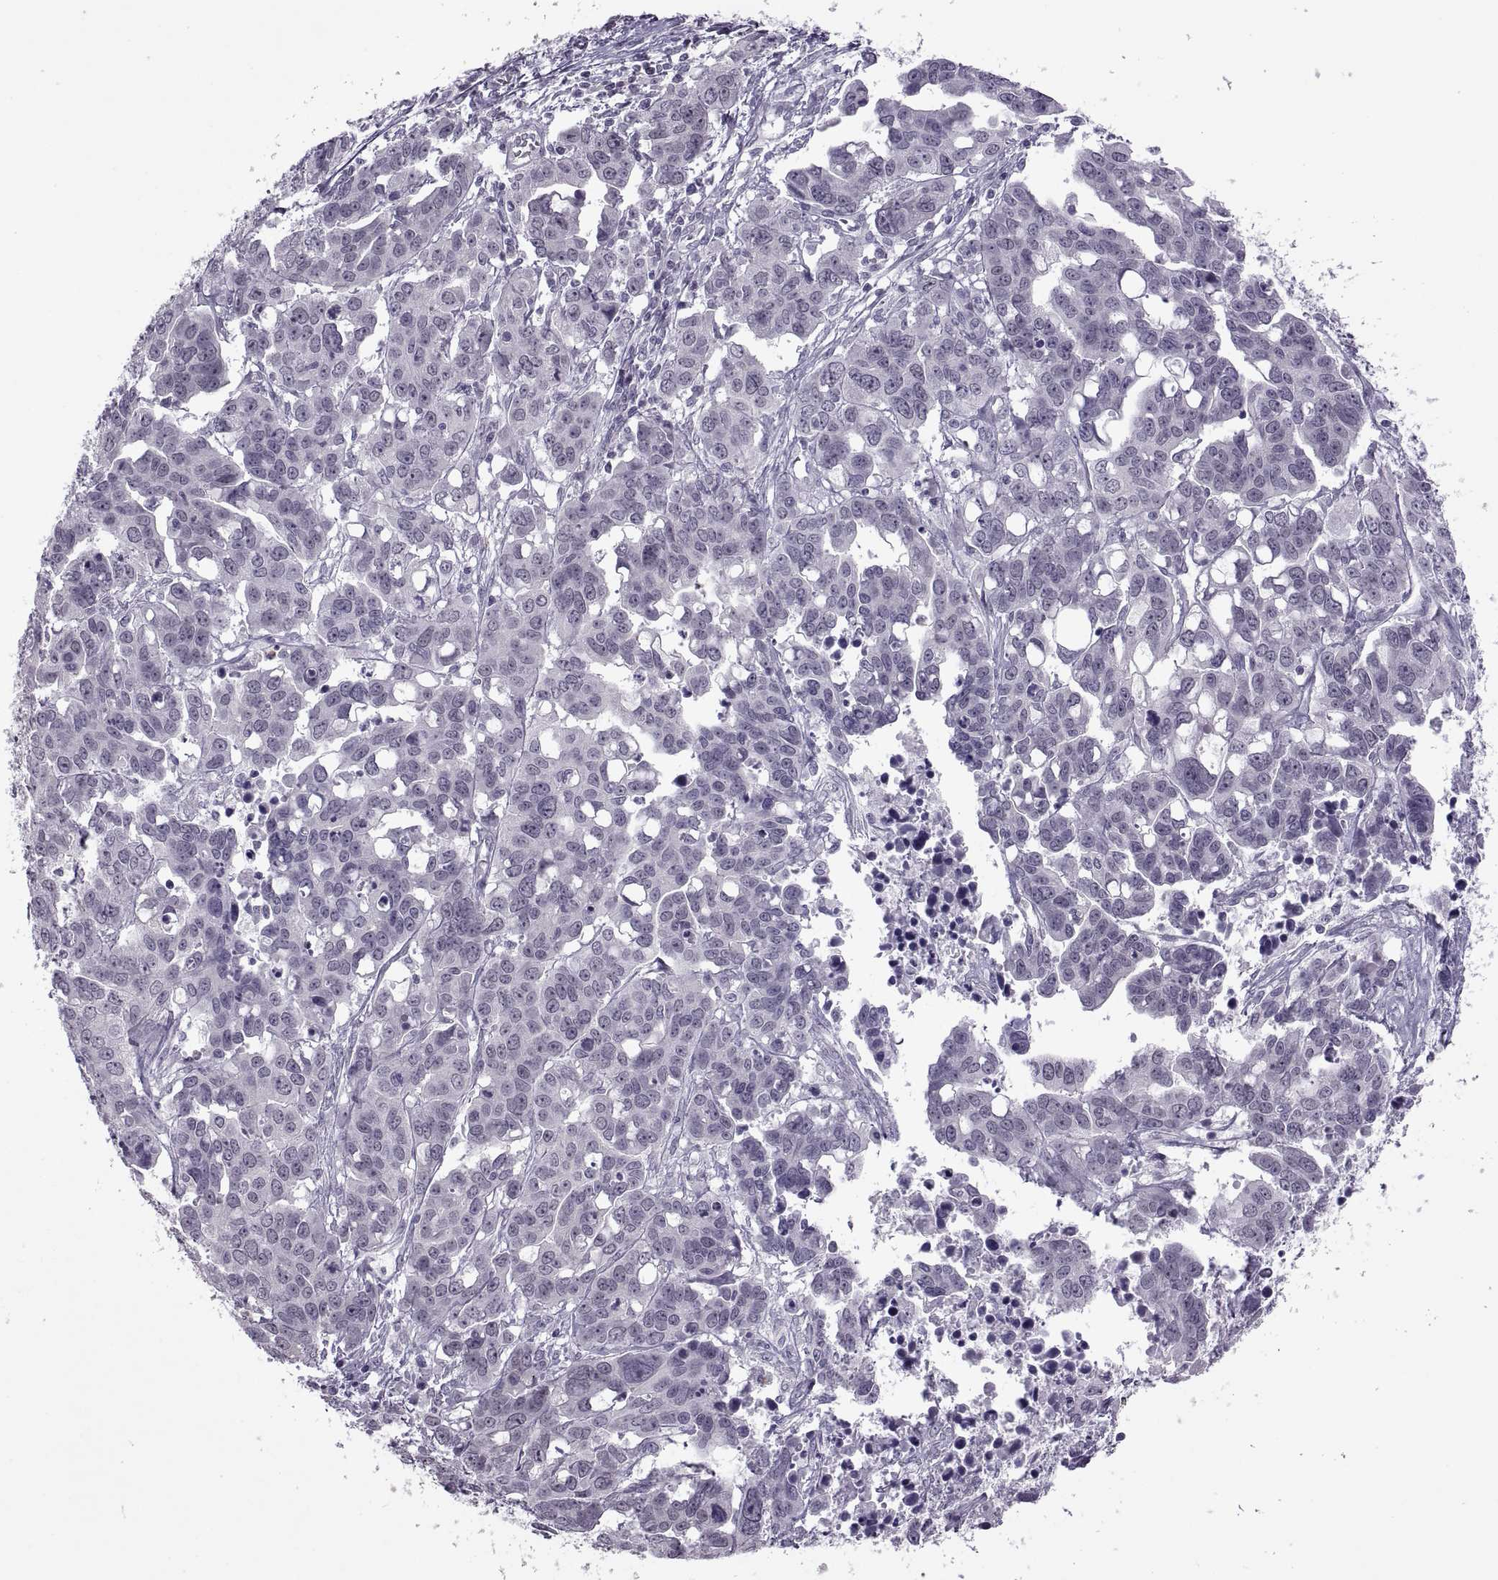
{"staining": {"intensity": "negative", "quantity": "none", "location": "none"}, "tissue": "ovarian cancer", "cell_type": "Tumor cells", "image_type": "cancer", "snomed": [{"axis": "morphology", "description": "Carcinoma, endometroid"}, {"axis": "topography", "description": "Ovary"}], "caption": "This is an IHC photomicrograph of ovarian cancer (endometroid carcinoma). There is no staining in tumor cells.", "gene": "ODF3", "patient": {"sex": "female", "age": 78}}